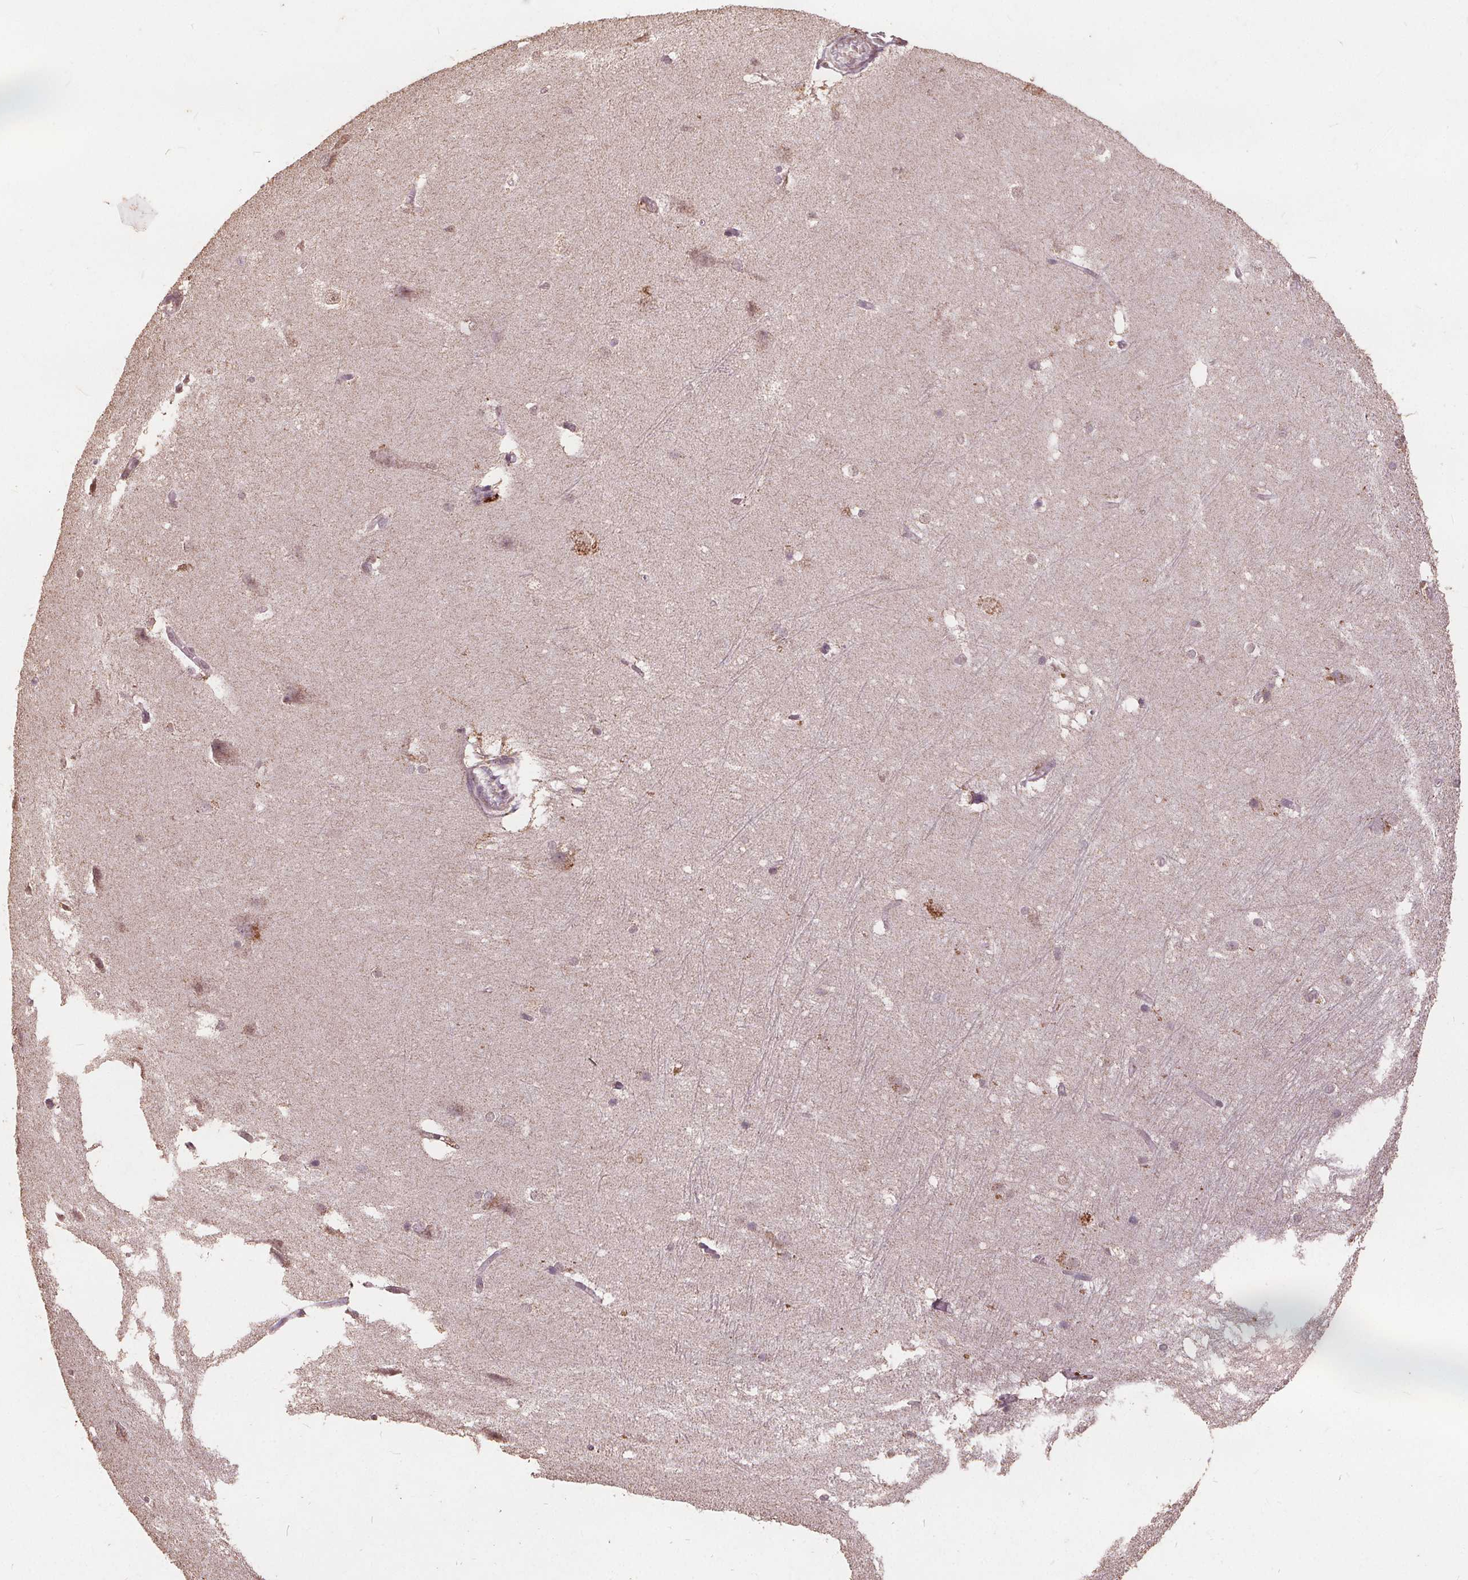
{"staining": {"intensity": "weak", "quantity": "<25%", "location": "nuclear"}, "tissue": "hippocampus", "cell_type": "Glial cells", "image_type": "normal", "snomed": [{"axis": "morphology", "description": "Normal tissue, NOS"}, {"axis": "topography", "description": "Cerebral cortex"}, {"axis": "topography", "description": "Hippocampus"}], "caption": "Immunohistochemistry histopathology image of unremarkable hippocampus: human hippocampus stained with DAB (3,3'-diaminobenzidine) exhibits no significant protein expression in glial cells. Nuclei are stained in blue.", "gene": "DSG3", "patient": {"sex": "female", "age": 19}}